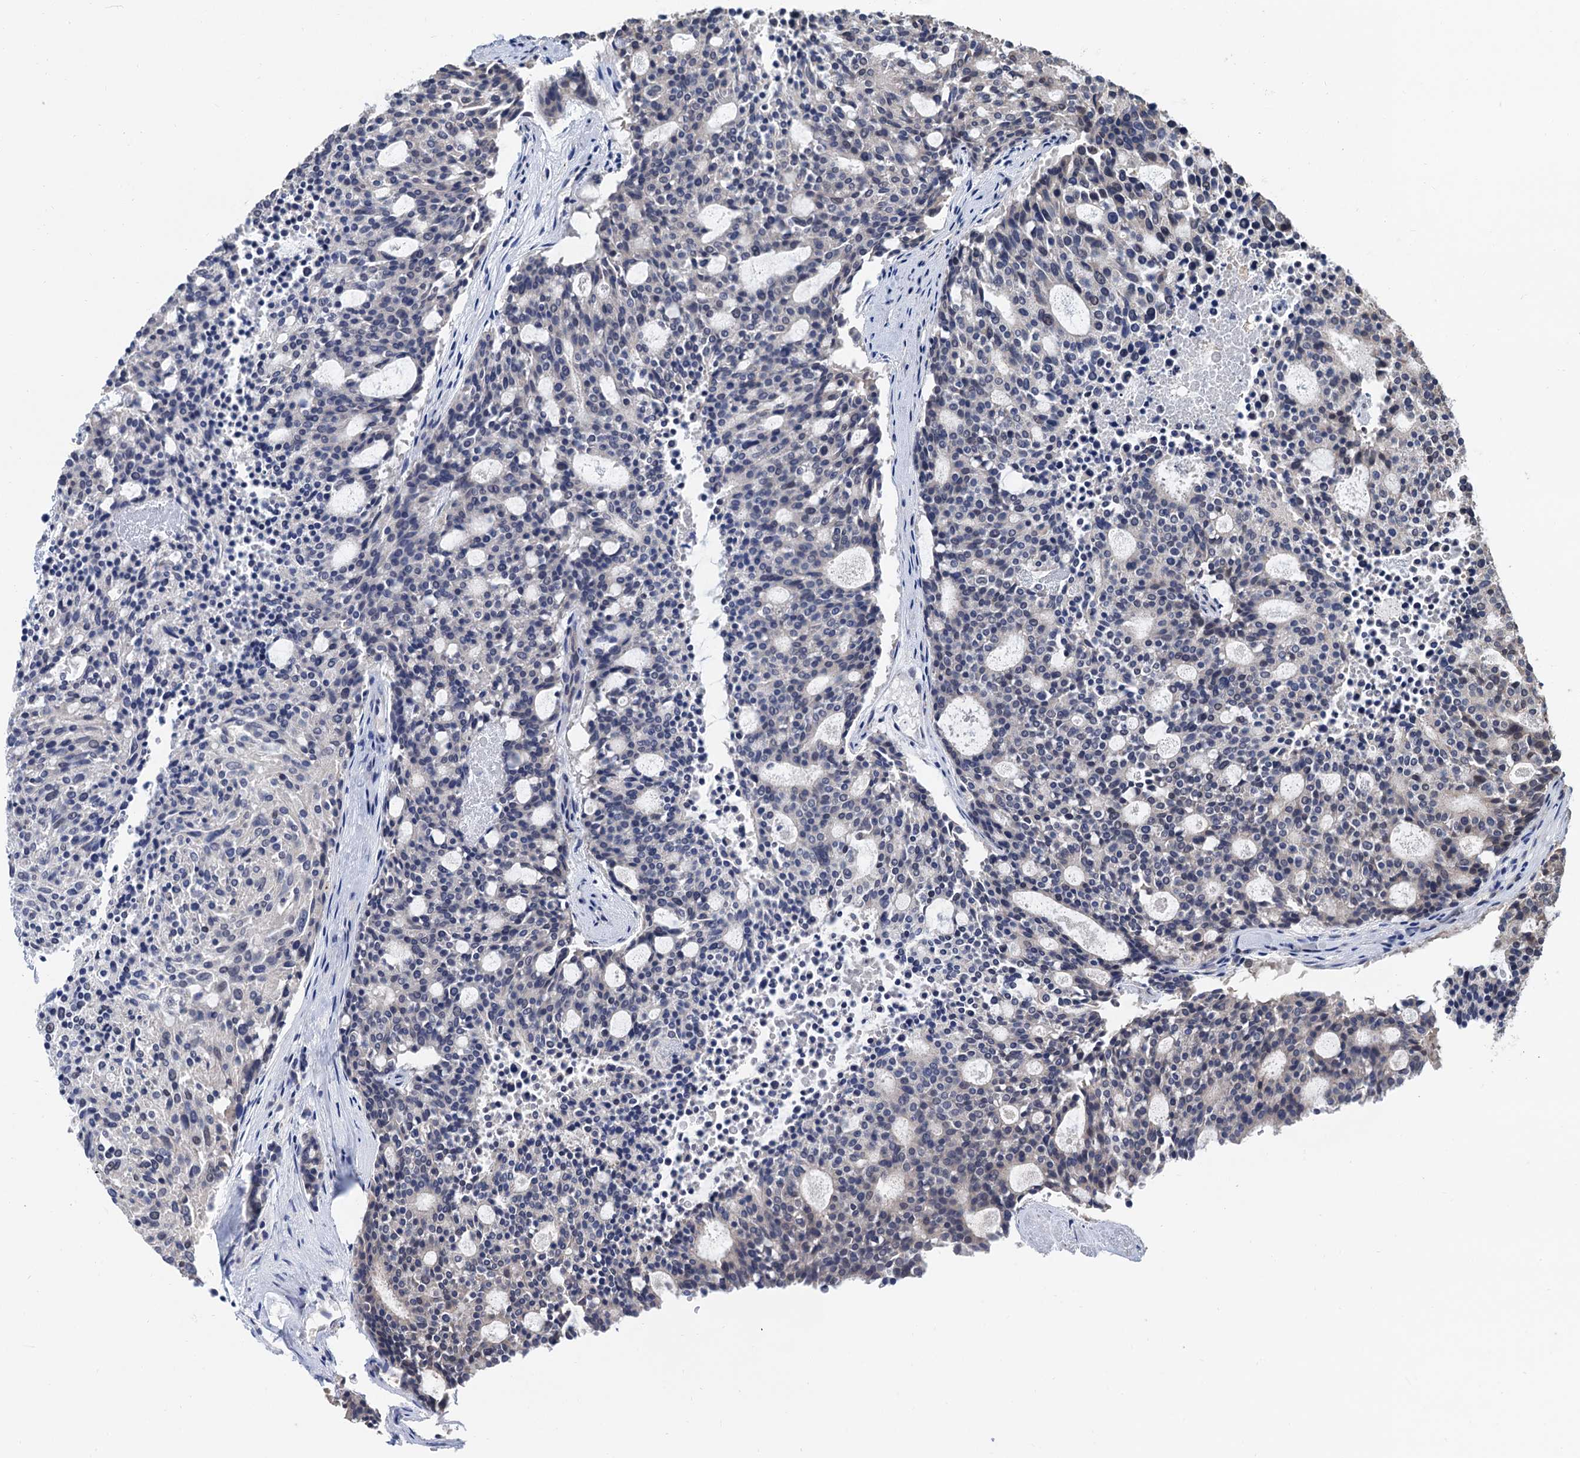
{"staining": {"intensity": "negative", "quantity": "none", "location": "none"}, "tissue": "carcinoid", "cell_type": "Tumor cells", "image_type": "cancer", "snomed": [{"axis": "morphology", "description": "Carcinoid, malignant, NOS"}, {"axis": "topography", "description": "Pancreas"}], "caption": "Photomicrograph shows no significant protein positivity in tumor cells of malignant carcinoid.", "gene": "TSEN34", "patient": {"sex": "female", "age": 54}}